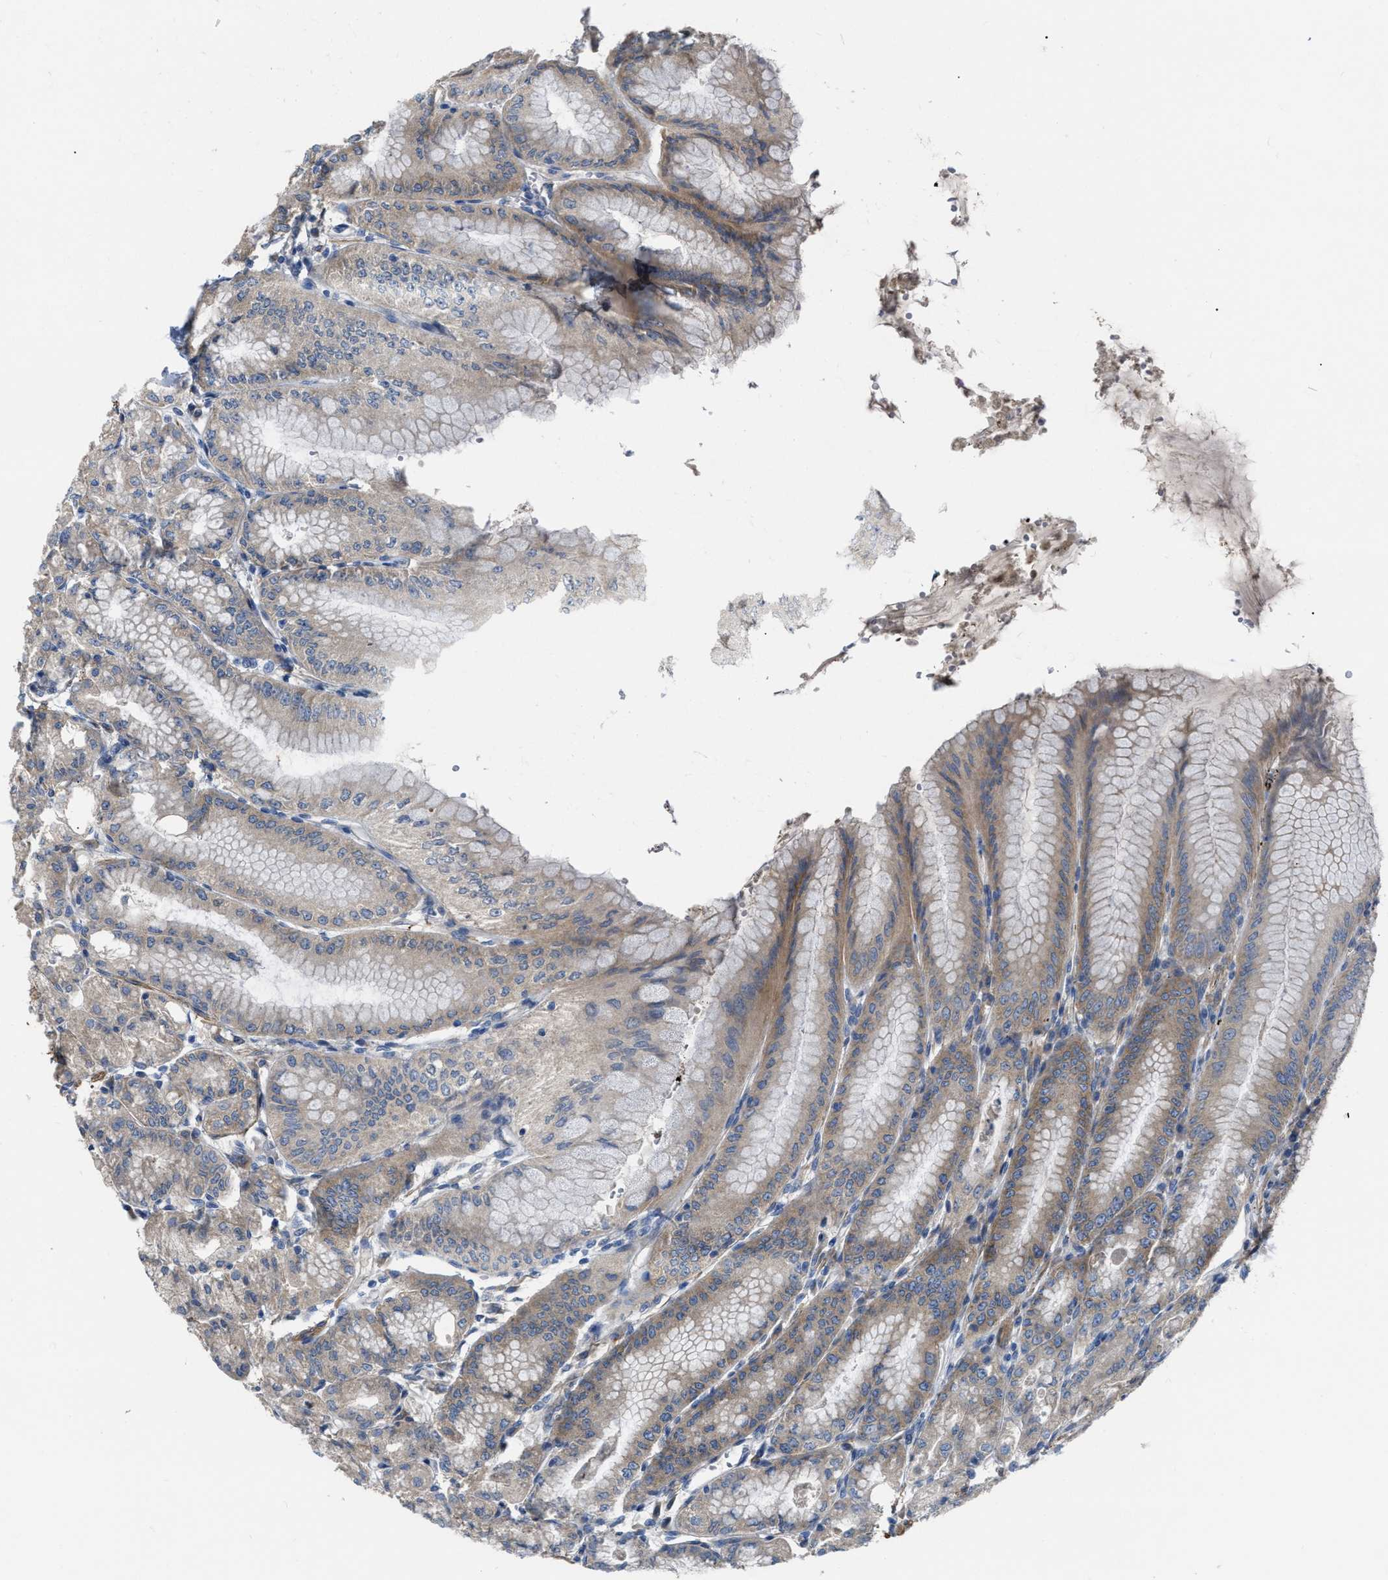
{"staining": {"intensity": "moderate", "quantity": ">75%", "location": "cytoplasmic/membranous"}, "tissue": "stomach", "cell_type": "Glandular cells", "image_type": "normal", "snomed": [{"axis": "morphology", "description": "Normal tissue, NOS"}, {"axis": "topography", "description": "Stomach, lower"}], "caption": "This image displays unremarkable stomach stained with IHC to label a protein in brown. The cytoplasmic/membranous of glandular cells show moderate positivity for the protein. Nuclei are counter-stained blue.", "gene": "DHX58", "patient": {"sex": "male", "age": 71}}